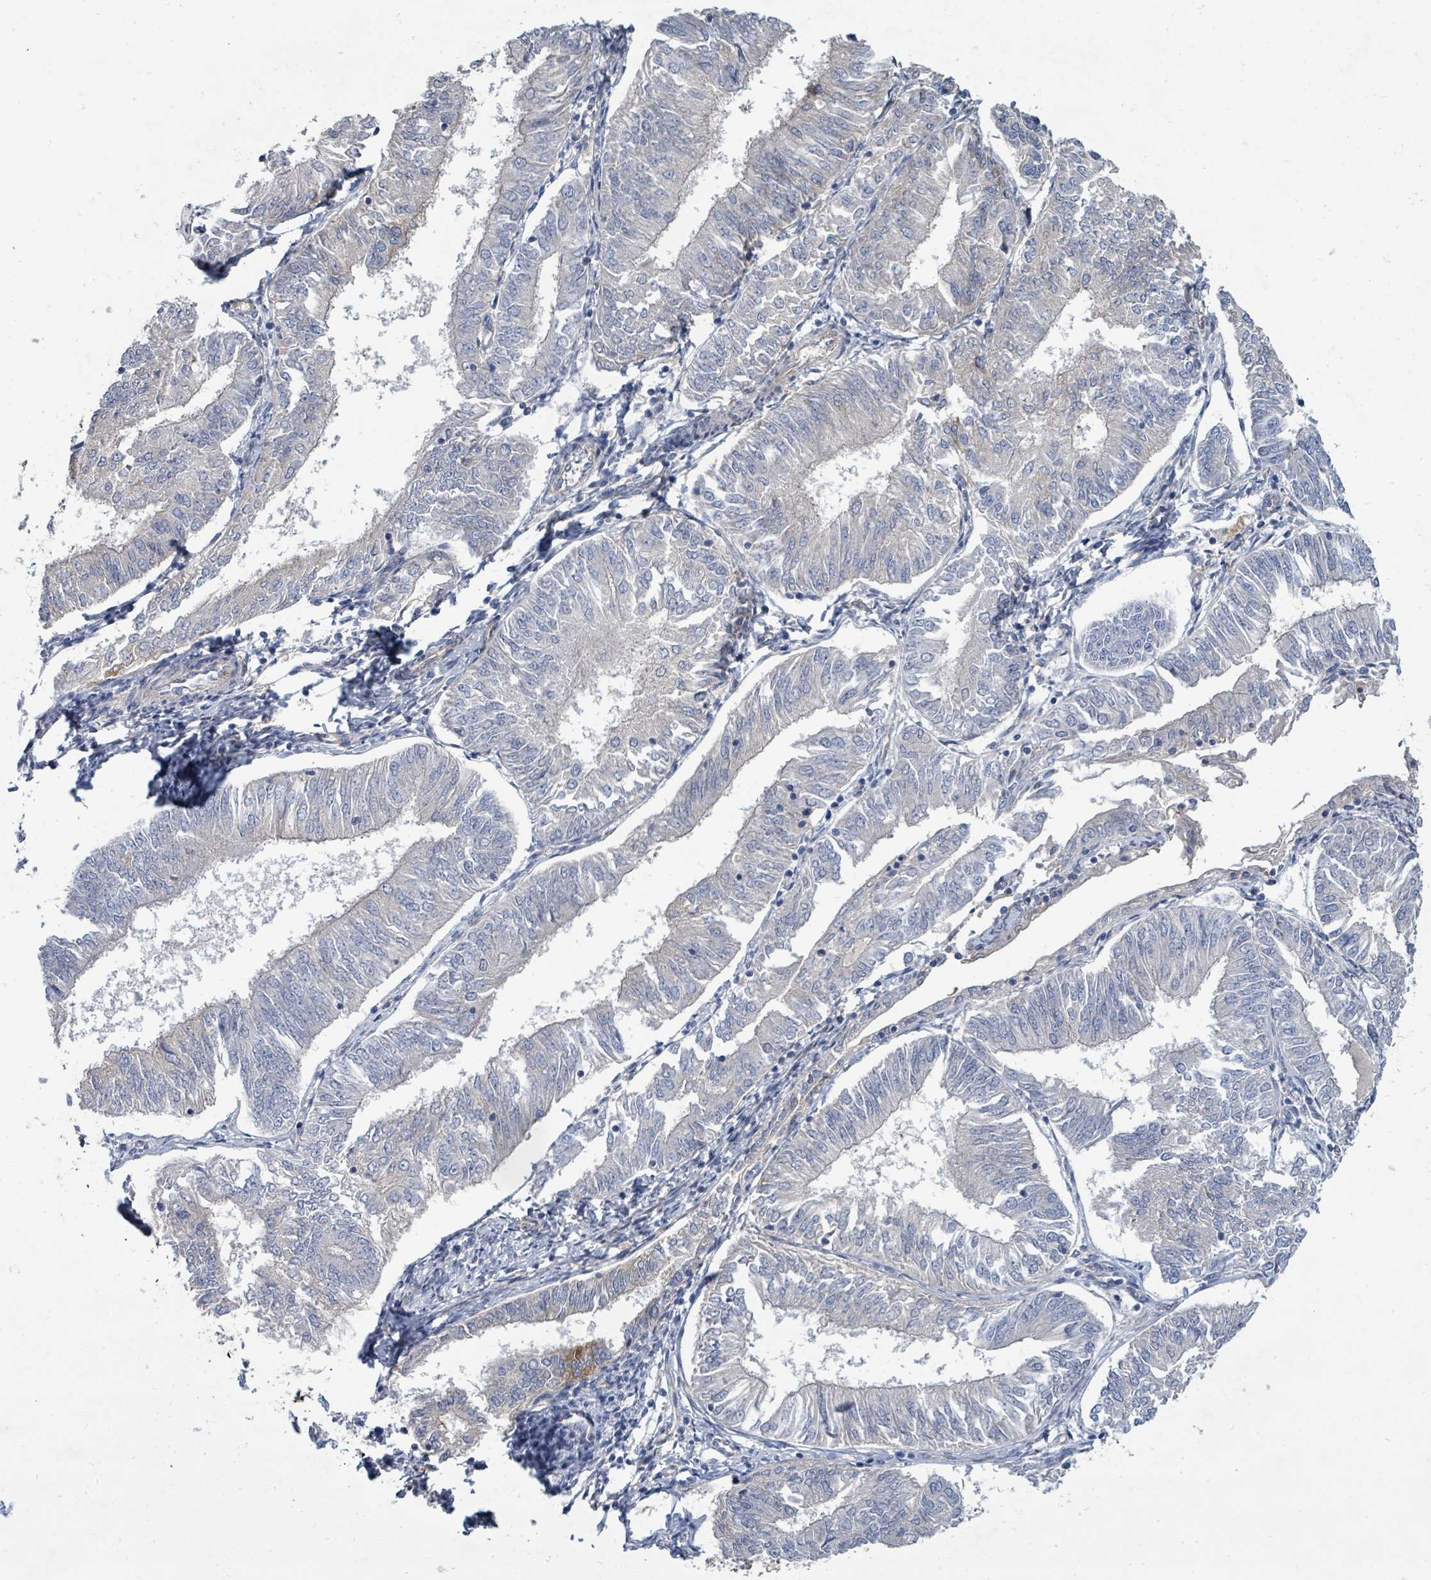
{"staining": {"intensity": "negative", "quantity": "none", "location": "none"}, "tissue": "endometrial cancer", "cell_type": "Tumor cells", "image_type": "cancer", "snomed": [{"axis": "morphology", "description": "Adenocarcinoma, NOS"}, {"axis": "topography", "description": "Endometrium"}], "caption": "High power microscopy histopathology image of an IHC histopathology image of endometrial adenocarcinoma, revealing no significant staining in tumor cells.", "gene": "IFIT1", "patient": {"sex": "female", "age": 58}}